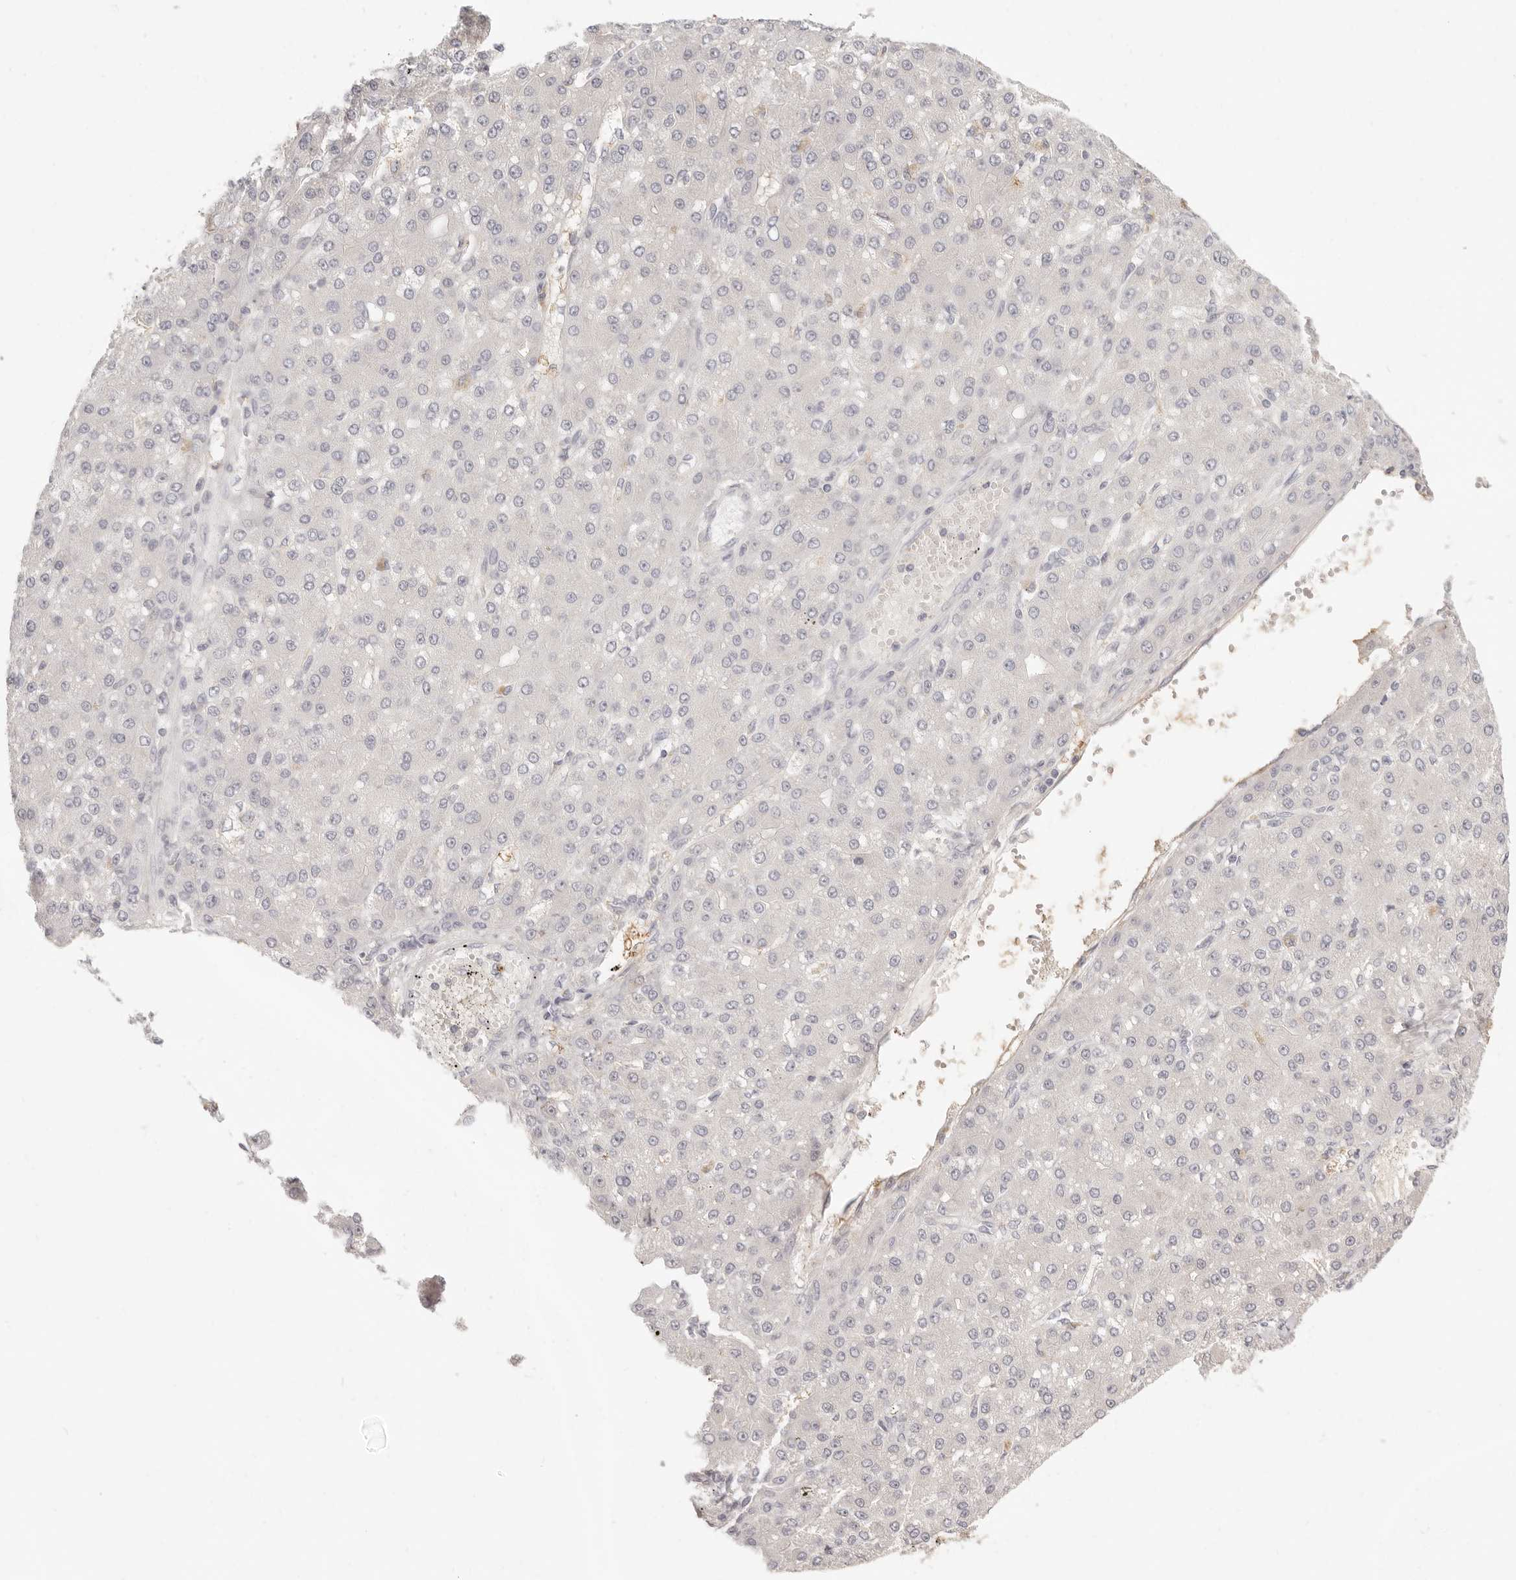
{"staining": {"intensity": "negative", "quantity": "none", "location": "none"}, "tissue": "liver cancer", "cell_type": "Tumor cells", "image_type": "cancer", "snomed": [{"axis": "morphology", "description": "Carcinoma, Hepatocellular, NOS"}, {"axis": "topography", "description": "Liver"}], "caption": "Immunohistochemistry (IHC) photomicrograph of human liver cancer stained for a protein (brown), which reveals no staining in tumor cells.", "gene": "FABP1", "patient": {"sex": "male", "age": 67}}